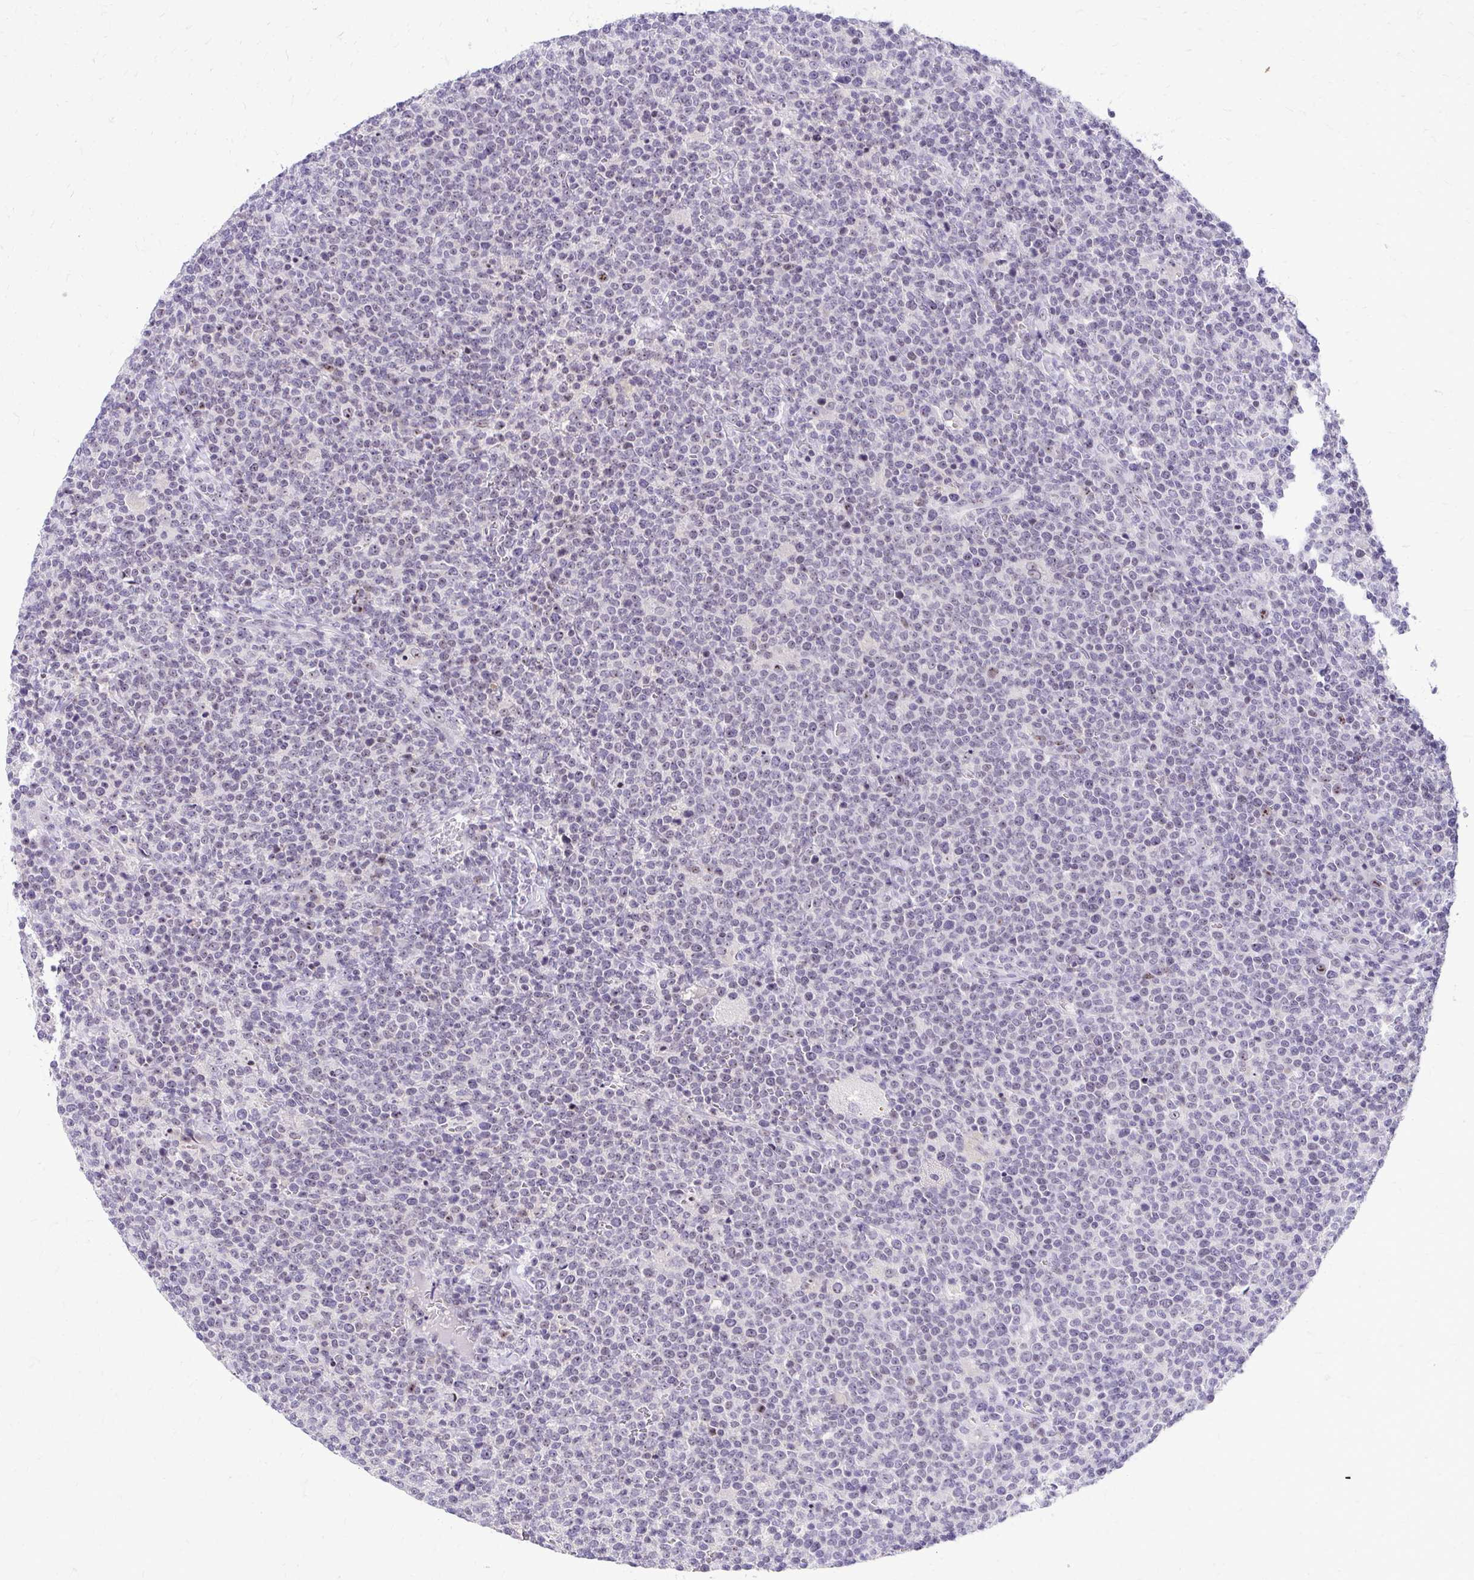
{"staining": {"intensity": "negative", "quantity": "none", "location": "none"}, "tissue": "lymphoma", "cell_type": "Tumor cells", "image_type": "cancer", "snomed": [{"axis": "morphology", "description": "Malignant lymphoma, non-Hodgkin's type, High grade"}, {"axis": "topography", "description": "Lymph node"}], "caption": "Lymphoma was stained to show a protein in brown. There is no significant positivity in tumor cells.", "gene": "NIFK", "patient": {"sex": "male", "age": 61}}